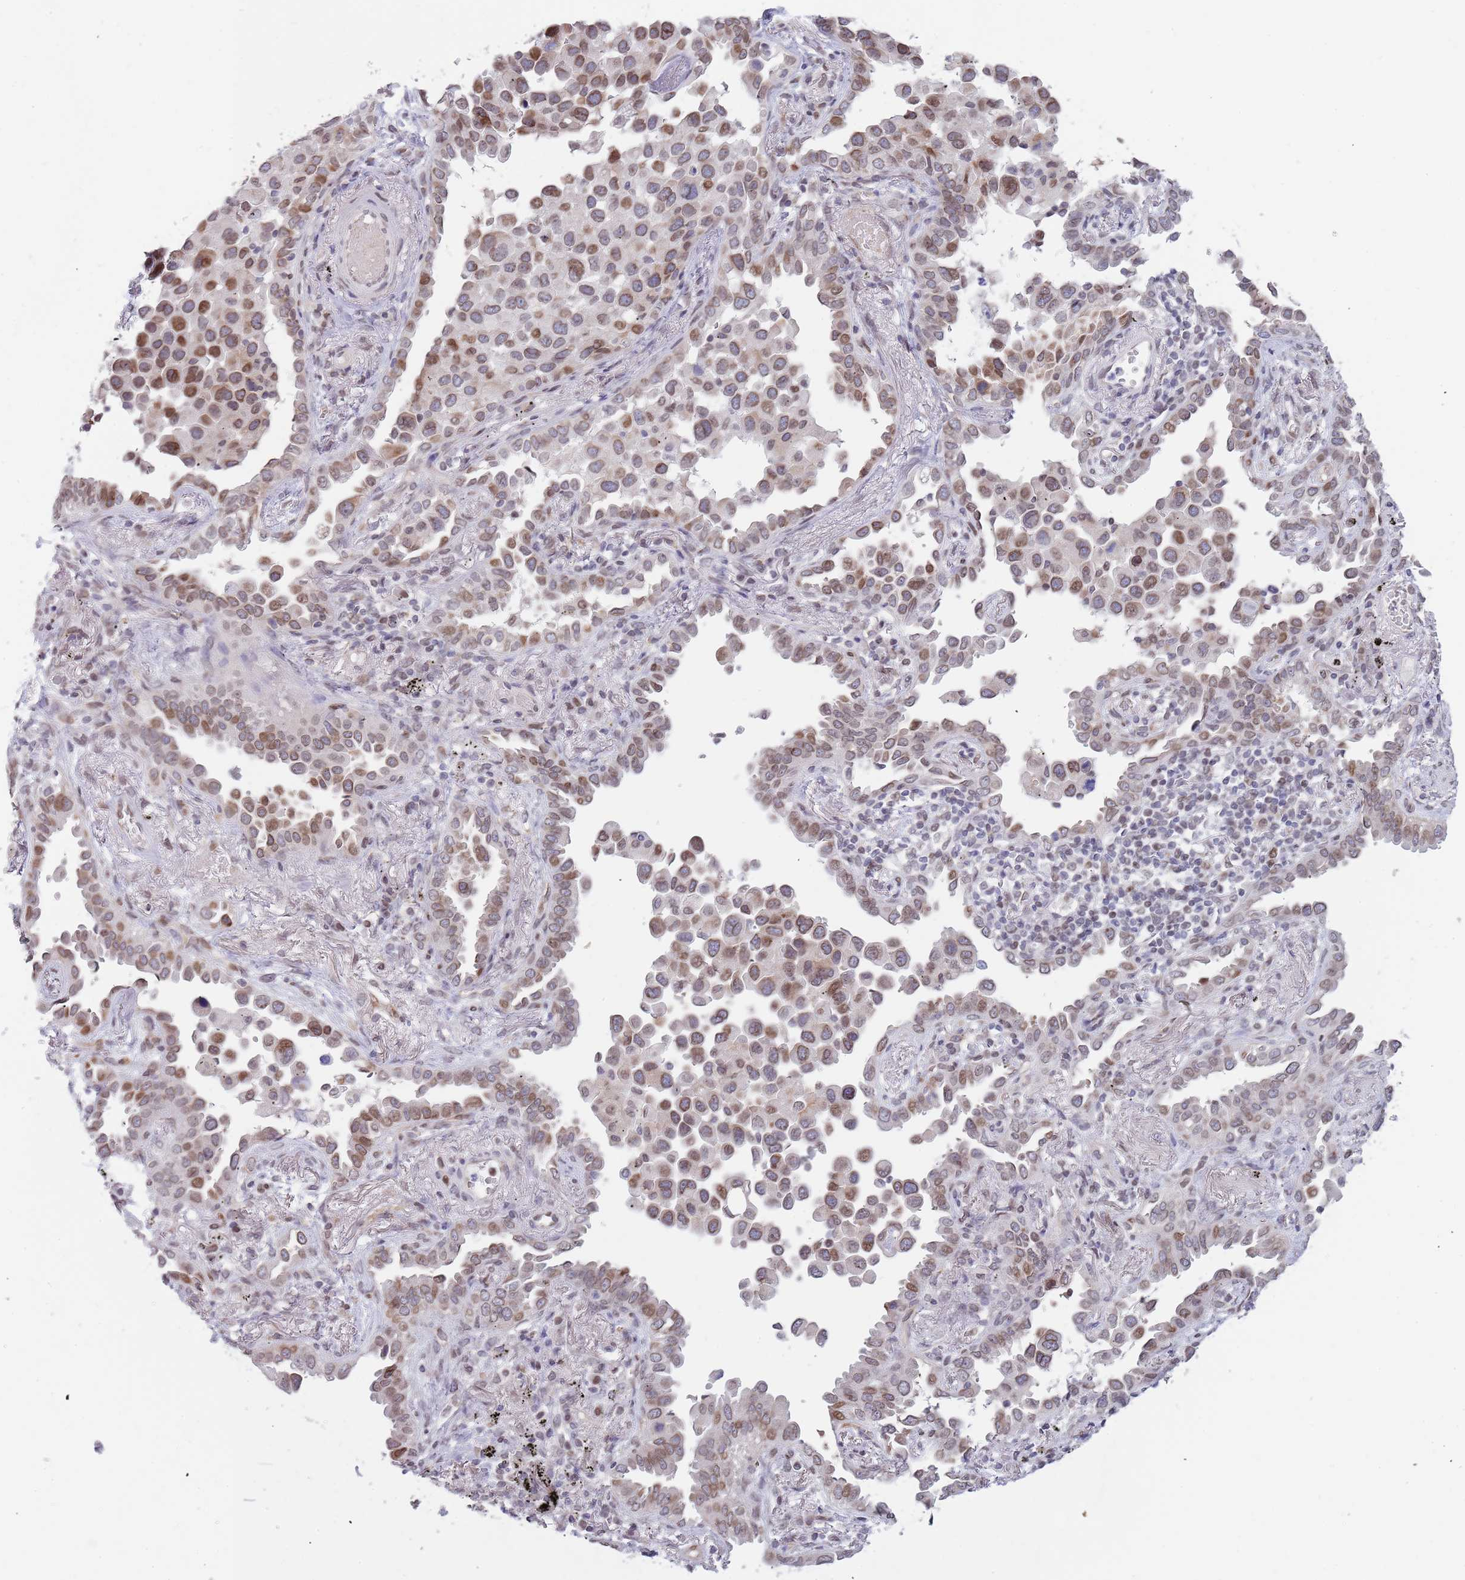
{"staining": {"intensity": "moderate", "quantity": ">75%", "location": "cytoplasmic/membranous,nuclear"}, "tissue": "lung cancer", "cell_type": "Tumor cells", "image_type": "cancer", "snomed": [{"axis": "morphology", "description": "Adenocarcinoma, NOS"}, {"axis": "topography", "description": "Lung"}], "caption": "Protein staining exhibits moderate cytoplasmic/membranous and nuclear expression in approximately >75% of tumor cells in lung adenocarcinoma. Nuclei are stained in blue.", "gene": "KLHDC2", "patient": {"sex": "male", "age": 67}}